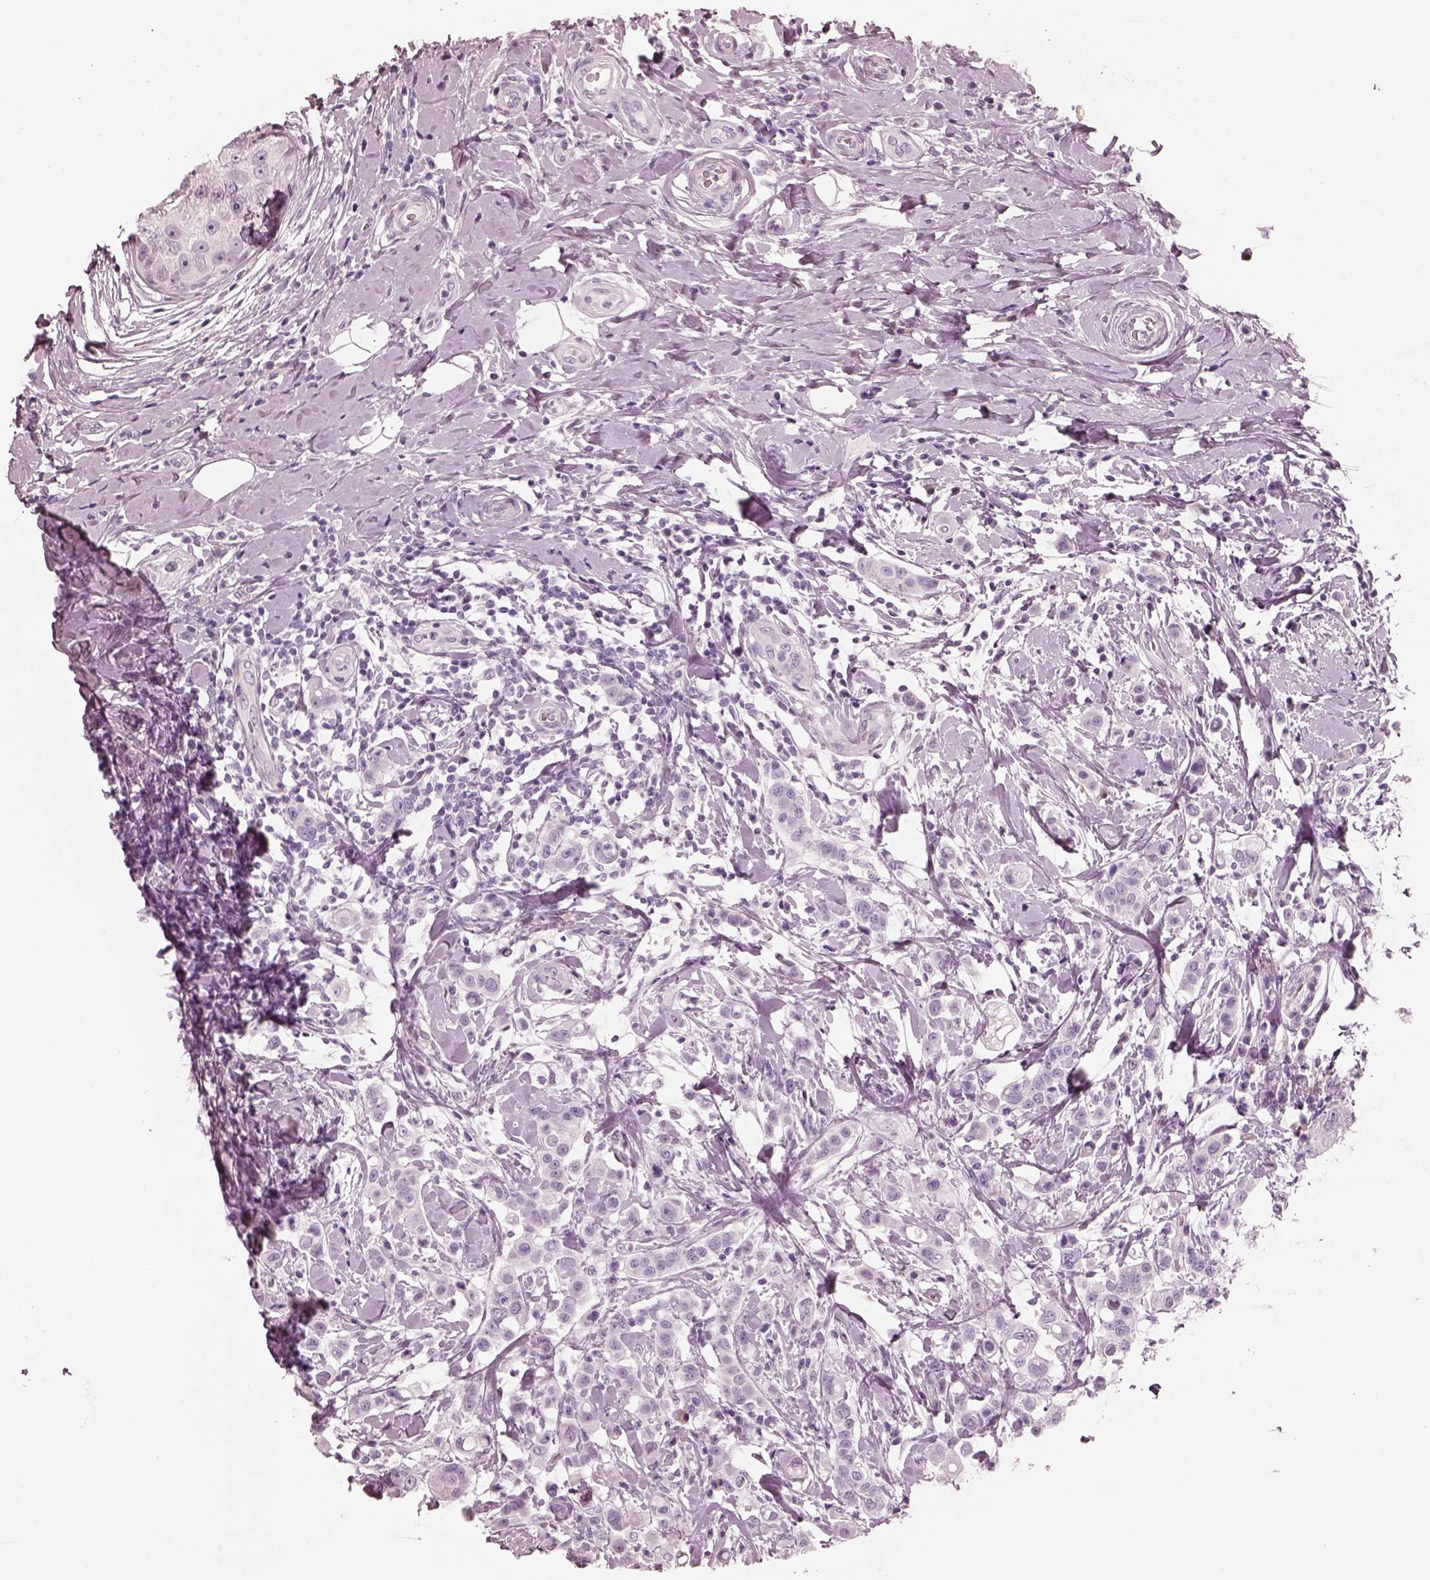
{"staining": {"intensity": "negative", "quantity": "none", "location": "none"}, "tissue": "breast cancer", "cell_type": "Tumor cells", "image_type": "cancer", "snomed": [{"axis": "morphology", "description": "Duct carcinoma"}, {"axis": "topography", "description": "Breast"}], "caption": "A histopathology image of breast cancer (infiltrating ductal carcinoma) stained for a protein demonstrates no brown staining in tumor cells.", "gene": "CADM2", "patient": {"sex": "female", "age": 27}}